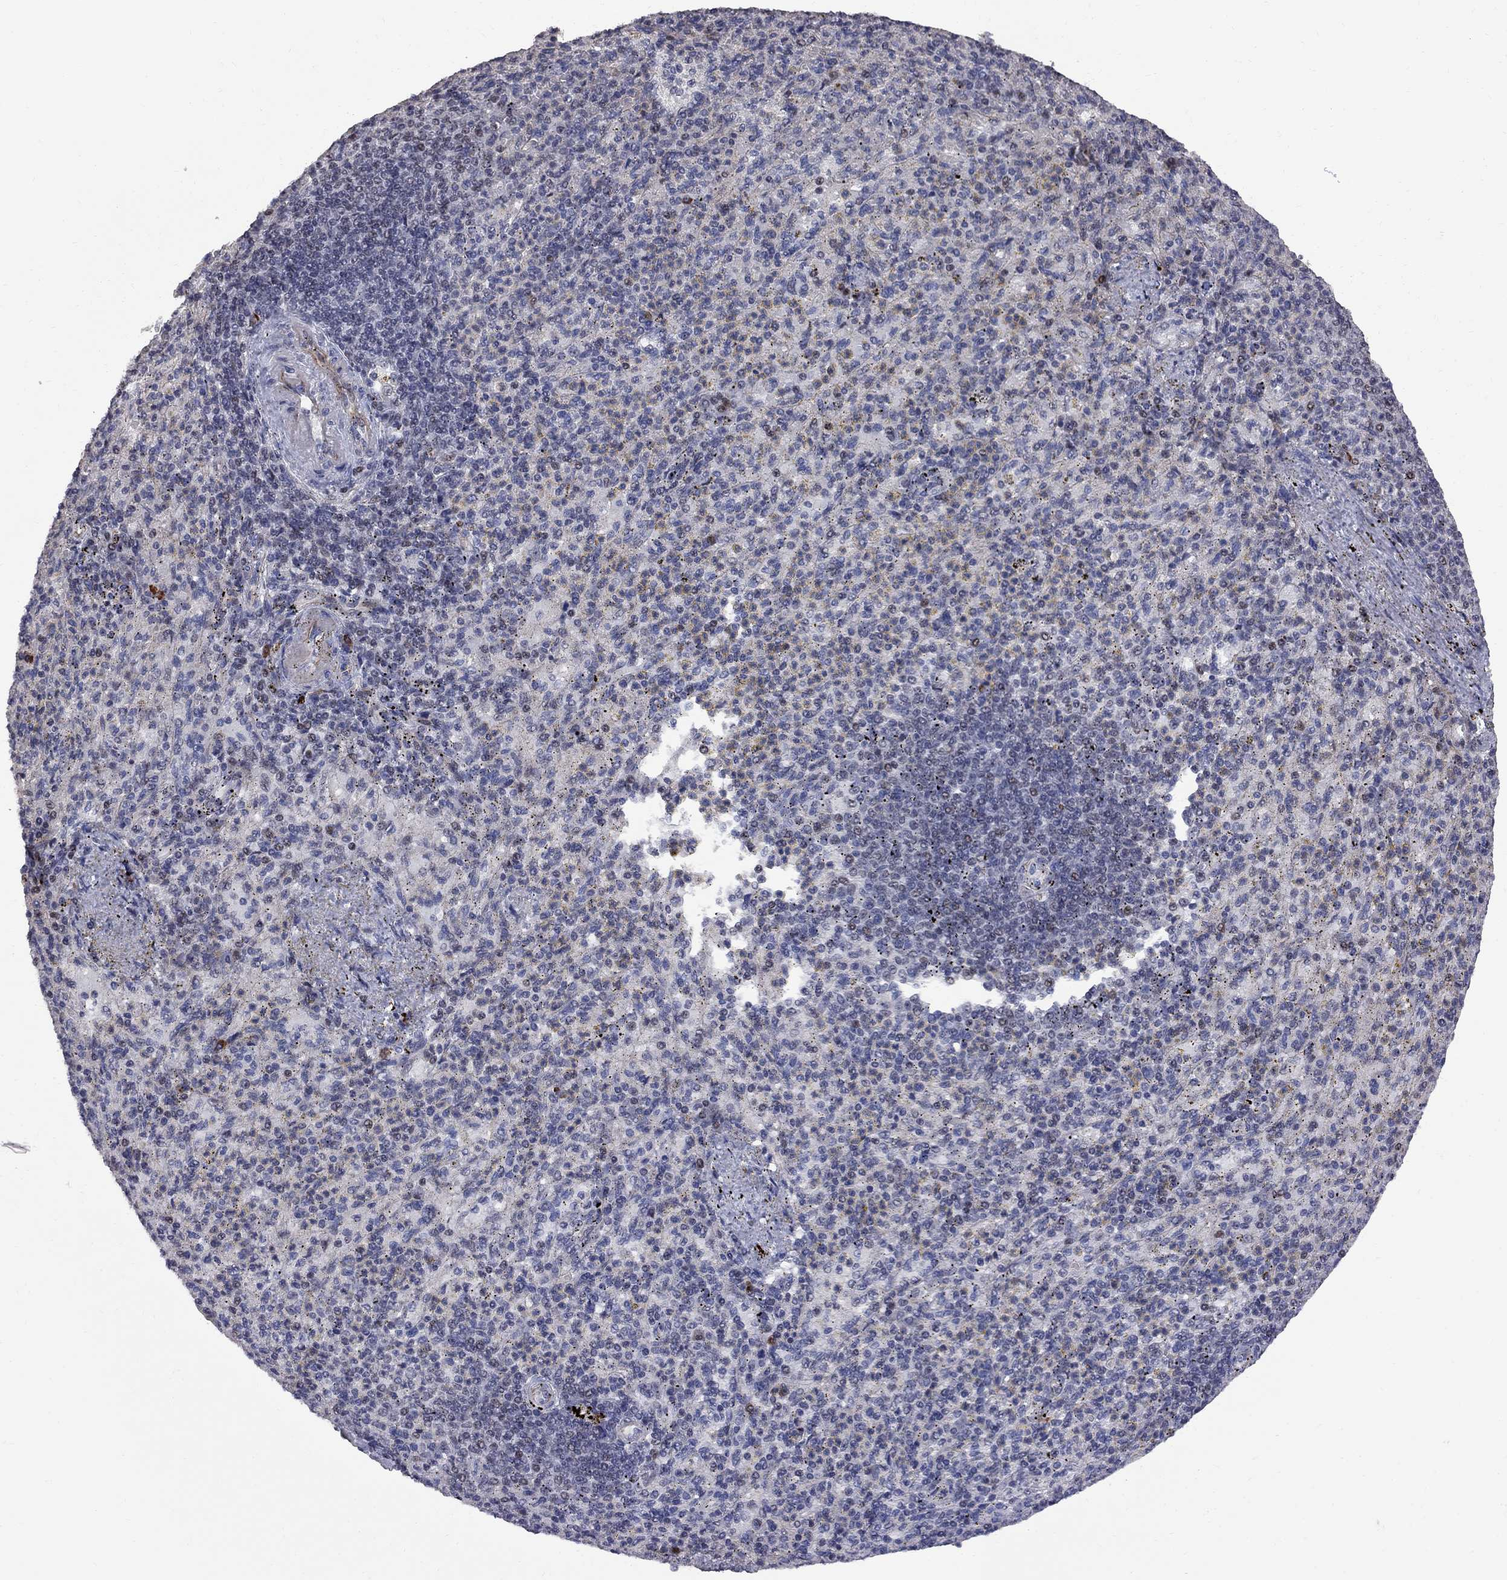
{"staining": {"intensity": "strong", "quantity": "<25%", "location": "nuclear"}, "tissue": "spleen", "cell_type": "Cells in red pulp", "image_type": "normal", "snomed": [{"axis": "morphology", "description": "Normal tissue, NOS"}, {"axis": "topography", "description": "Spleen"}], "caption": "Immunohistochemical staining of benign spleen demonstrates <25% levels of strong nuclear protein expression in about <25% of cells in red pulp.", "gene": "DHX33", "patient": {"sex": "female", "age": 74}}